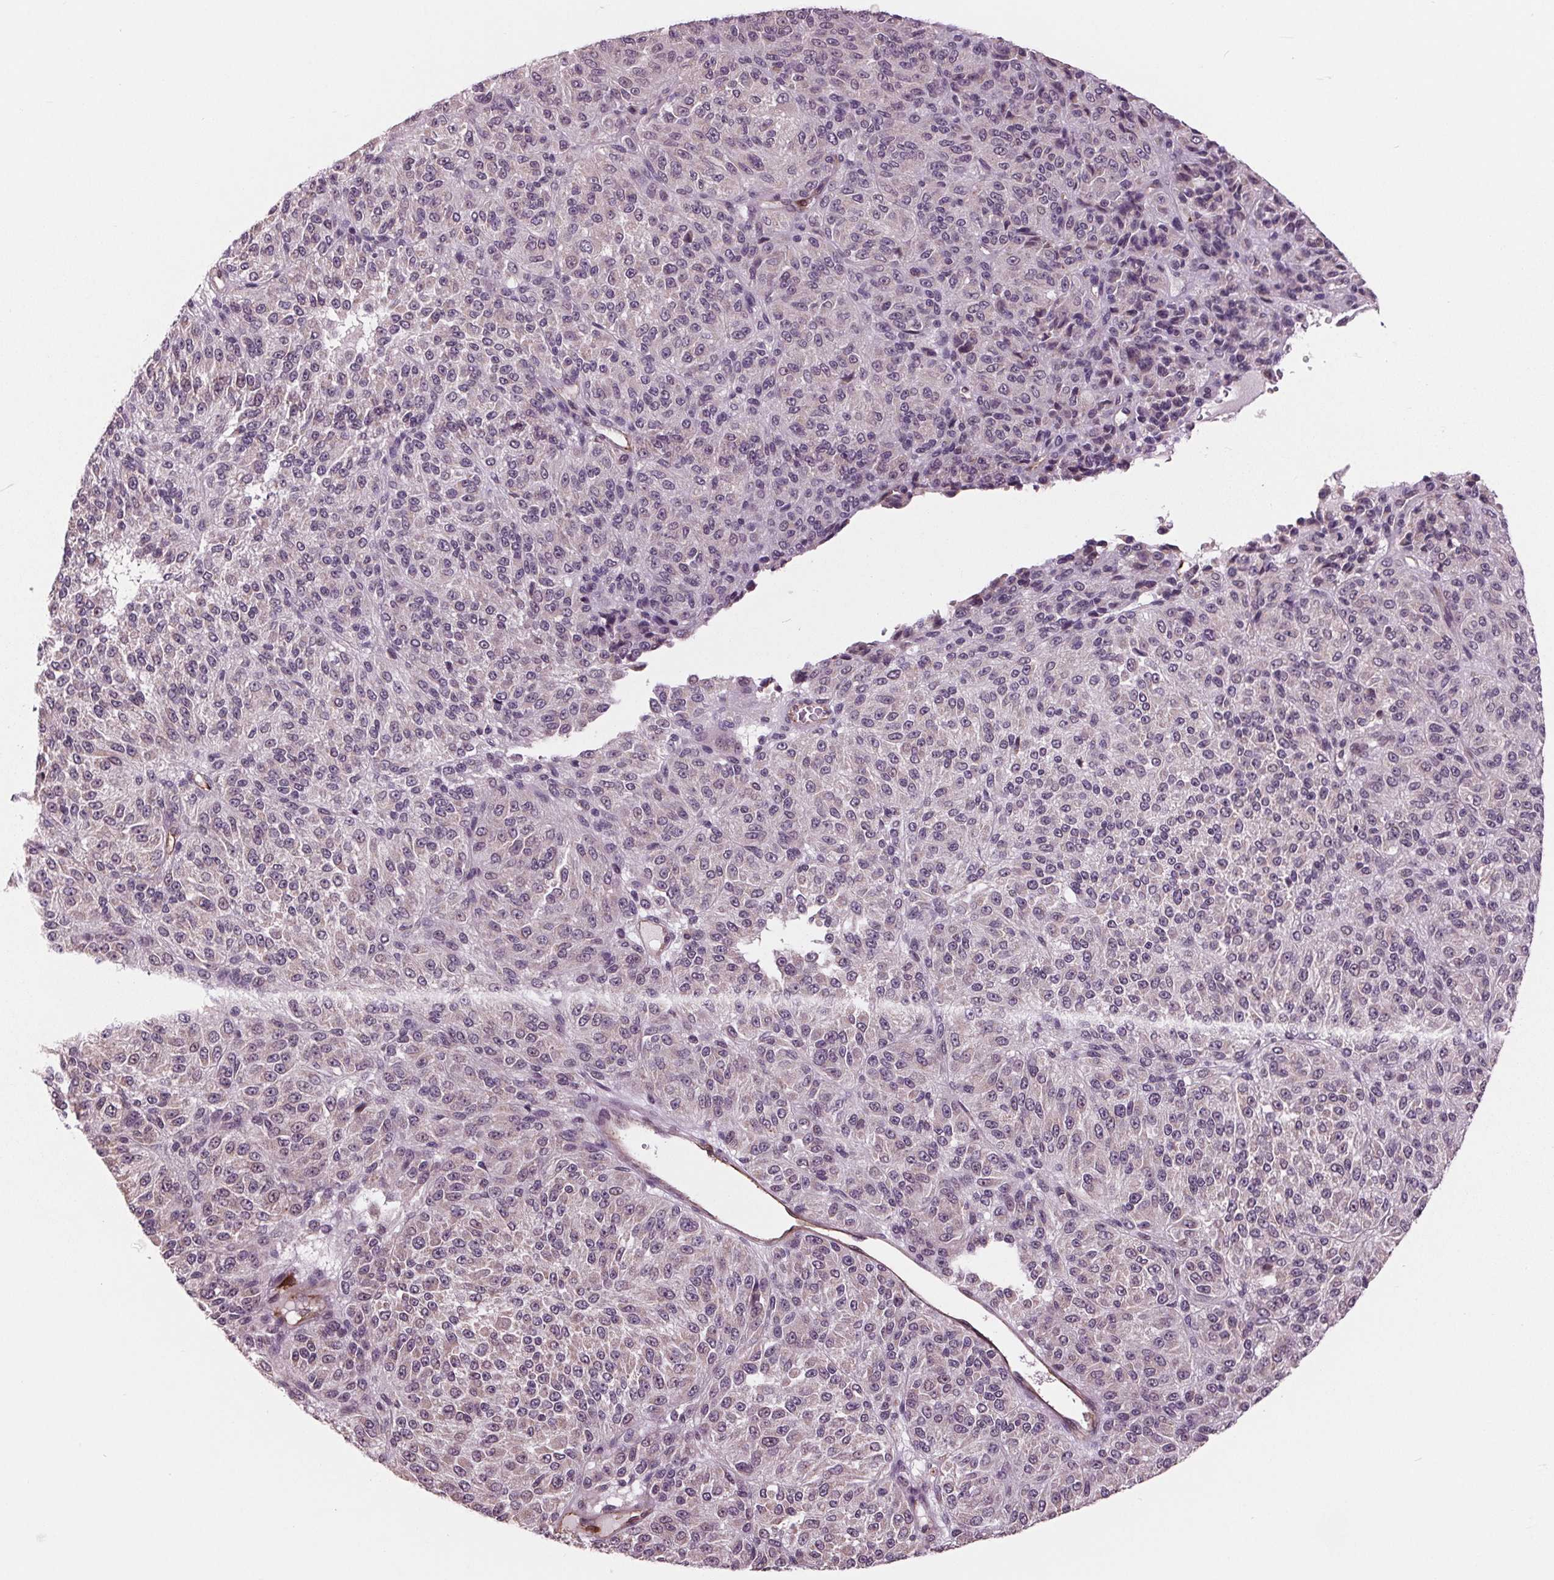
{"staining": {"intensity": "negative", "quantity": "none", "location": "none"}, "tissue": "melanoma", "cell_type": "Tumor cells", "image_type": "cancer", "snomed": [{"axis": "morphology", "description": "Malignant melanoma, Metastatic site"}, {"axis": "topography", "description": "Brain"}], "caption": "A high-resolution photomicrograph shows immunohistochemistry staining of melanoma, which shows no significant staining in tumor cells.", "gene": "MAPK8", "patient": {"sex": "female", "age": 56}}